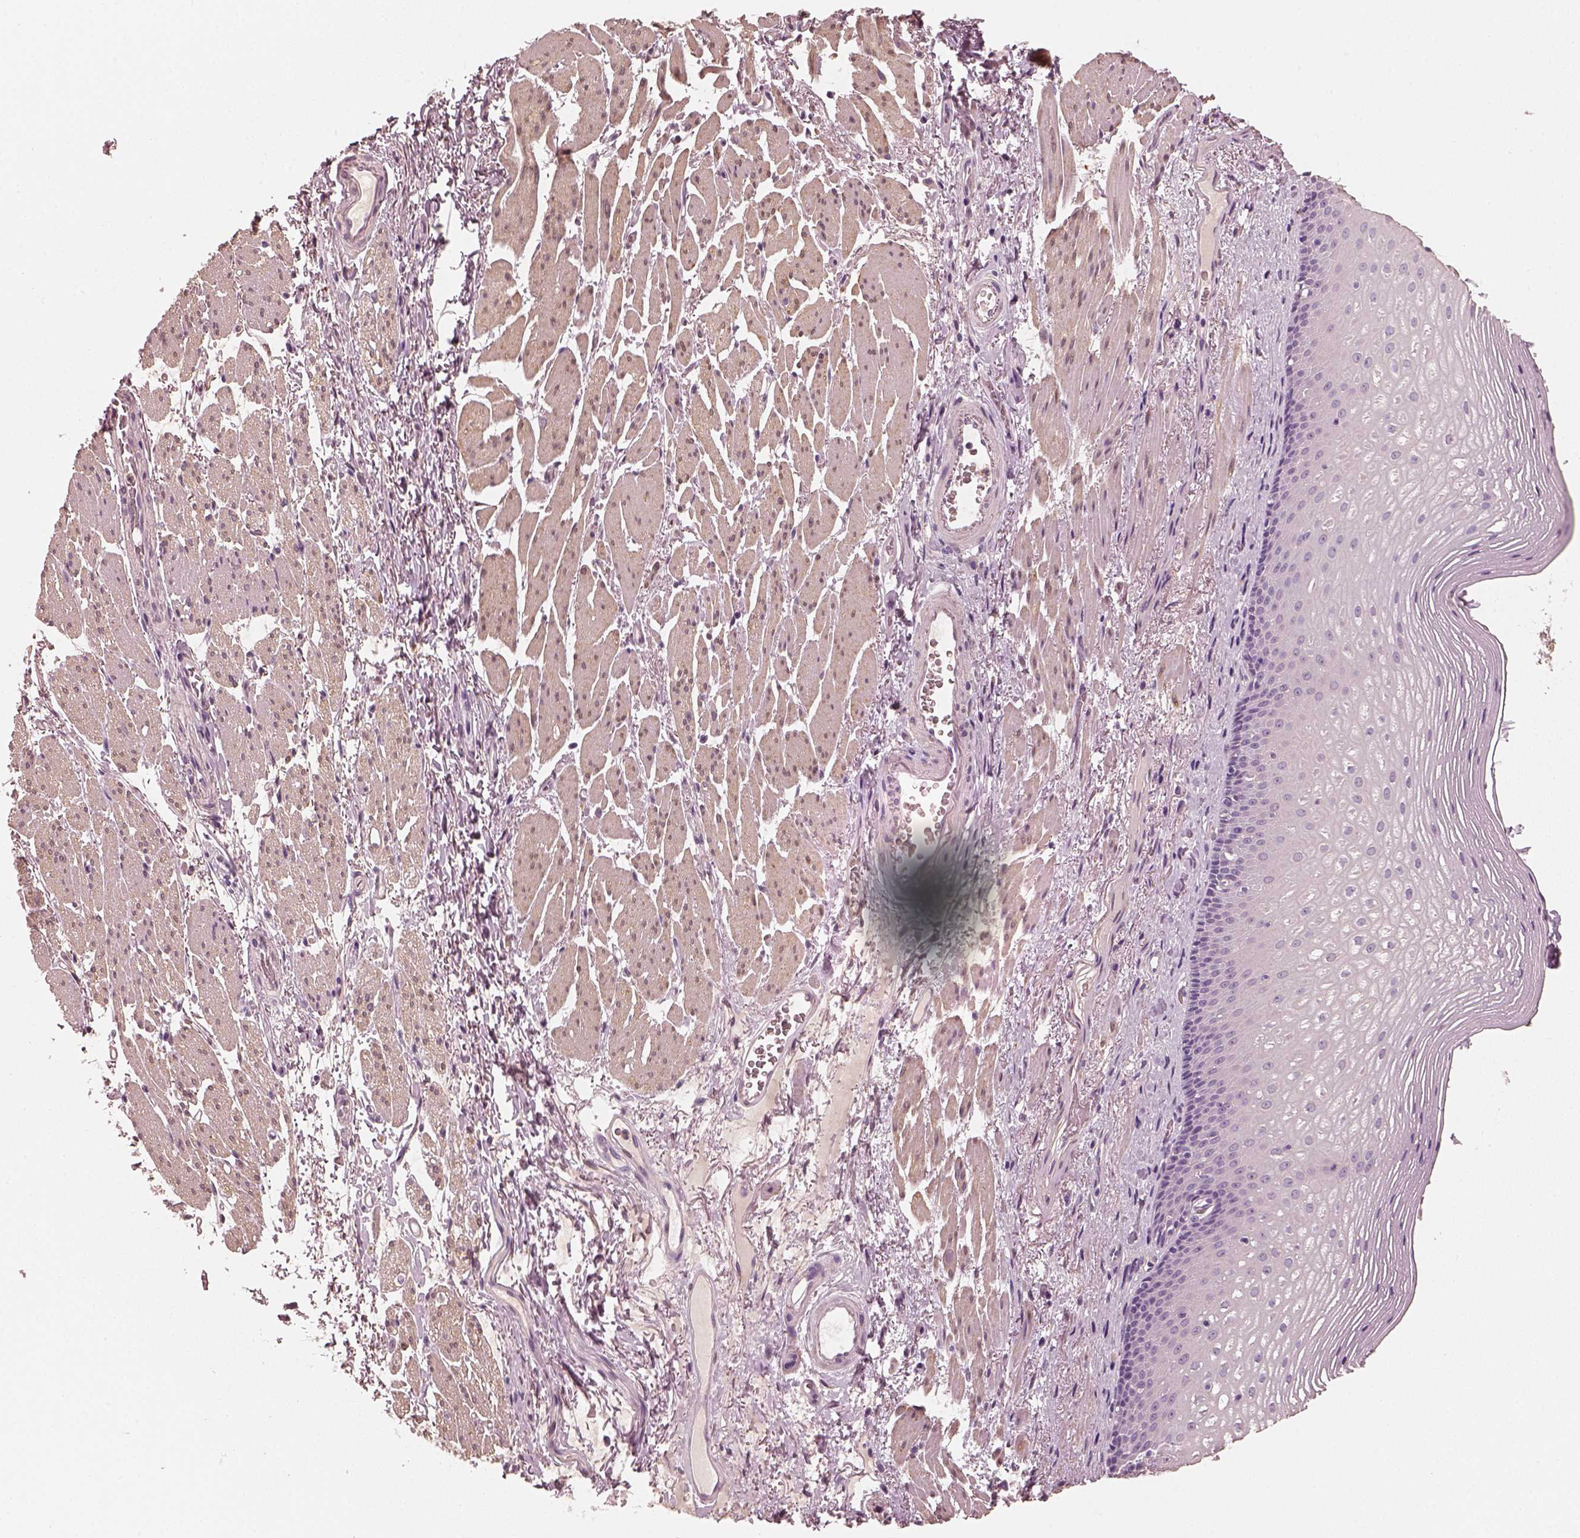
{"staining": {"intensity": "negative", "quantity": "none", "location": "none"}, "tissue": "esophagus", "cell_type": "Squamous epithelial cells", "image_type": "normal", "snomed": [{"axis": "morphology", "description": "Normal tissue, NOS"}, {"axis": "topography", "description": "Esophagus"}], "caption": "Immunohistochemistry of normal human esophagus shows no positivity in squamous epithelial cells.", "gene": "RS1", "patient": {"sex": "male", "age": 76}}